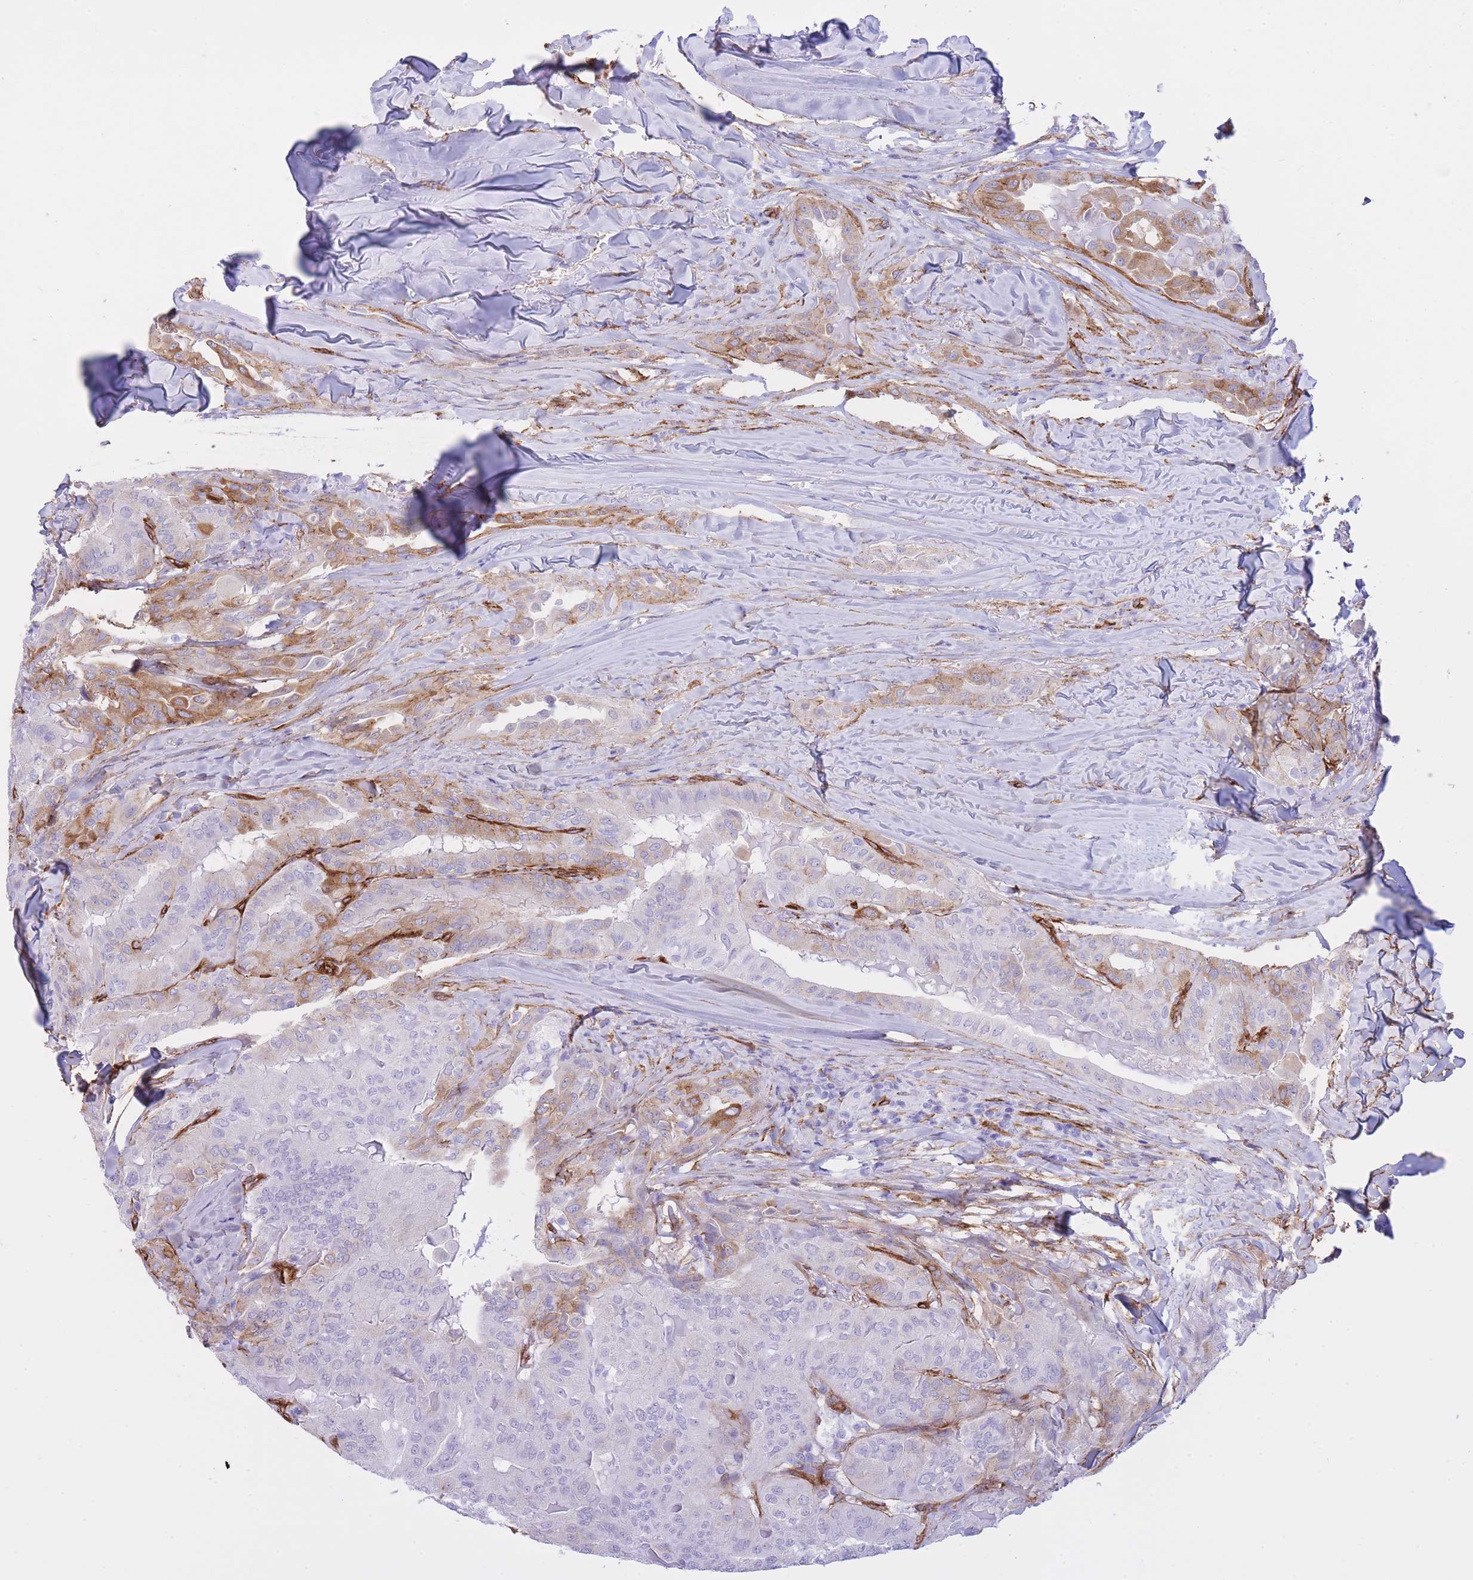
{"staining": {"intensity": "moderate", "quantity": "<25%", "location": "cytoplasmic/membranous"}, "tissue": "thyroid cancer", "cell_type": "Tumor cells", "image_type": "cancer", "snomed": [{"axis": "morphology", "description": "Papillary adenocarcinoma, NOS"}, {"axis": "topography", "description": "Thyroid gland"}], "caption": "Brown immunohistochemical staining in thyroid cancer (papillary adenocarcinoma) displays moderate cytoplasmic/membranous staining in approximately <25% of tumor cells.", "gene": "CAVIN1", "patient": {"sex": "female", "age": 68}}